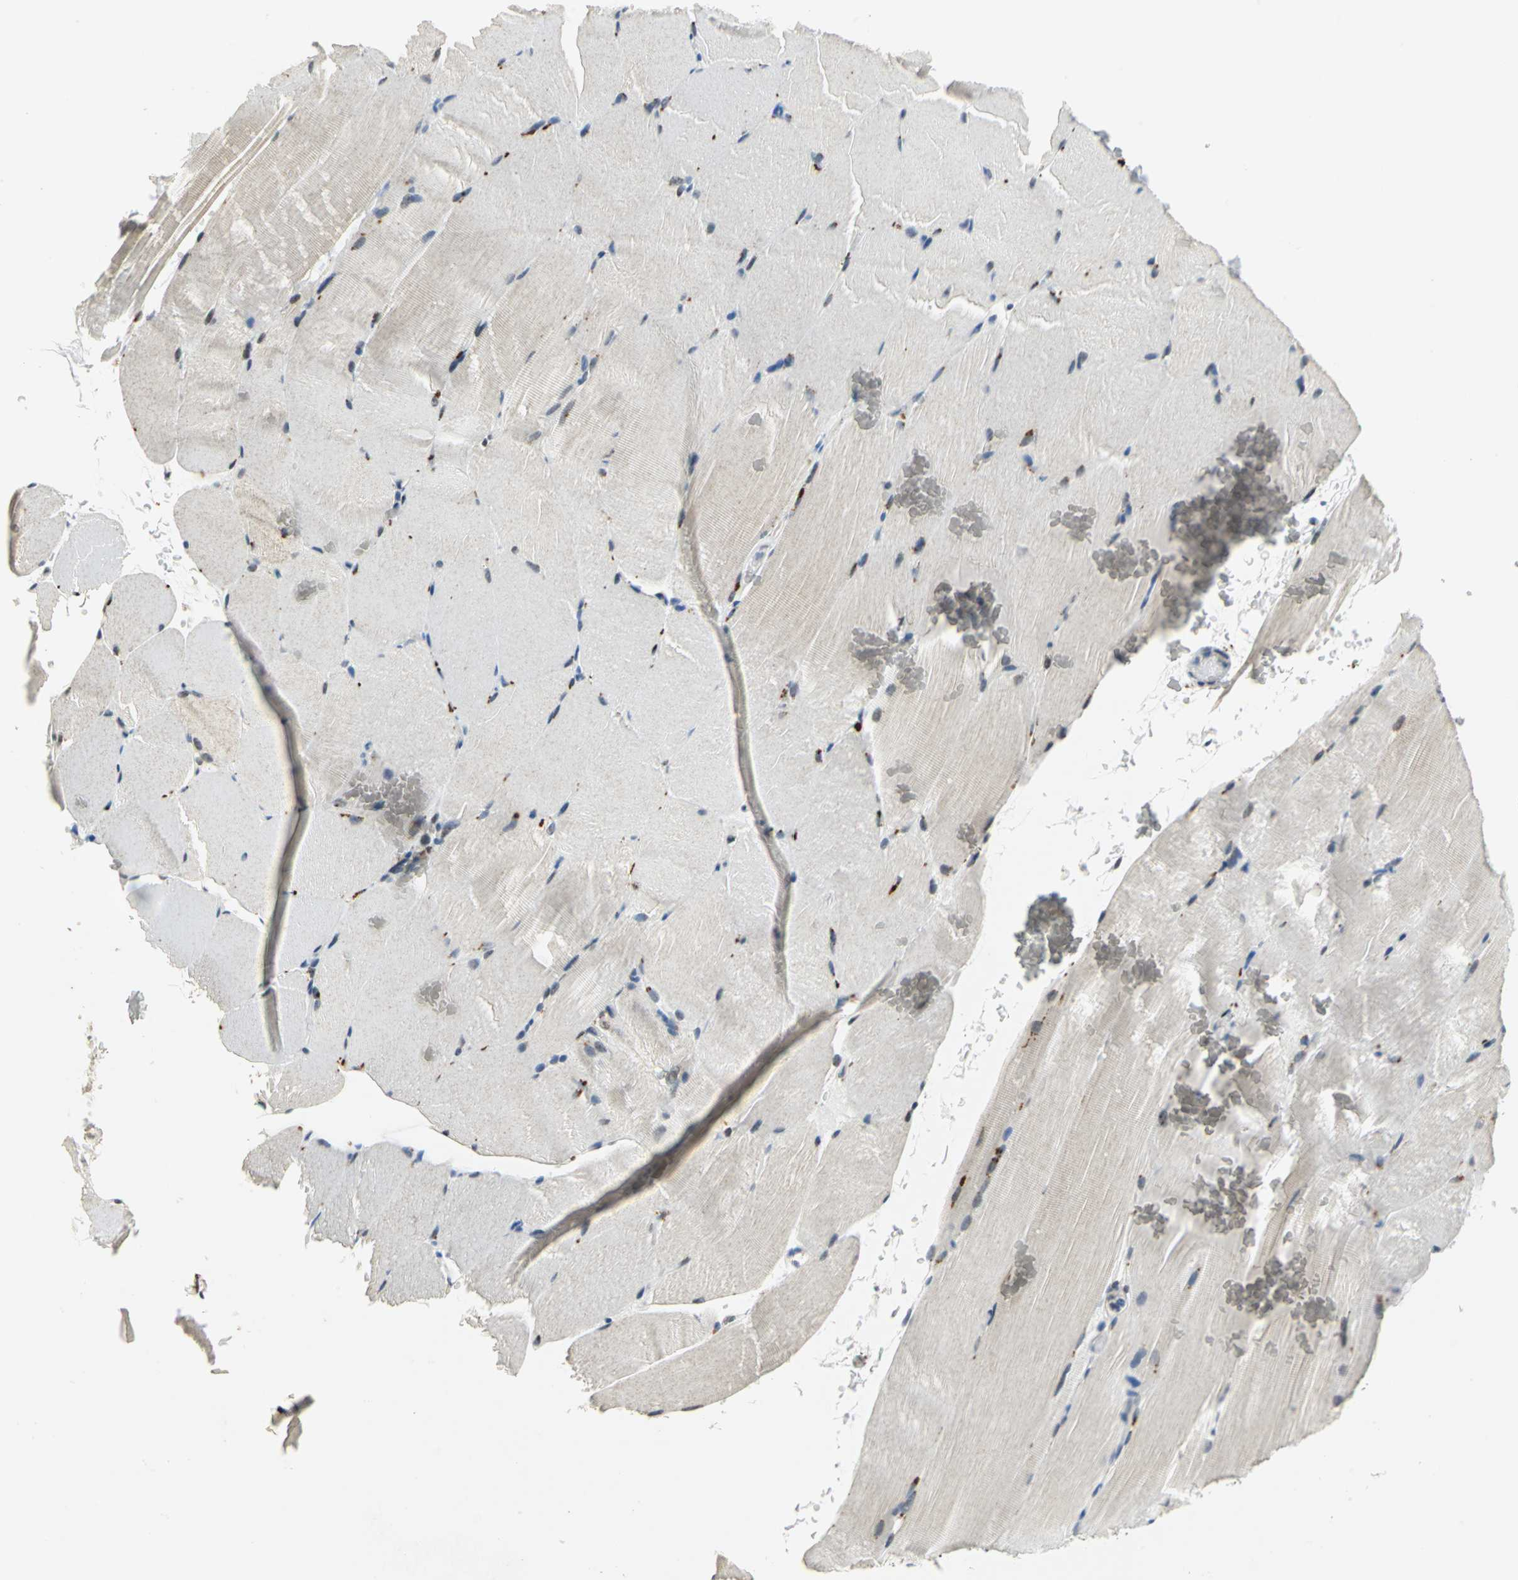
{"staining": {"intensity": "strong", "quantity": "<25%", "location": "cytoplasmic/membranous"}, "tissue": "skeletal muscle", "cell_type": "Myocytes", "image_type": "normal", "snomed": [{"axis": "morphology", "description": "Normal tissue, NOS"}, {"axis": "topography", "description": "Skeletal muscle"}, {"axis": "topography", "description": "Parathyroid gland"}], "caption": "An immunohistochemistry histopathology image of unremarkable tissue is shown. Protein staining in brown shows strong cytoplasmic/membranous positivity in skeletal muscle within myocytes.", "gene": "RAD17", "patient": {"sex": "female", "age": 37}}